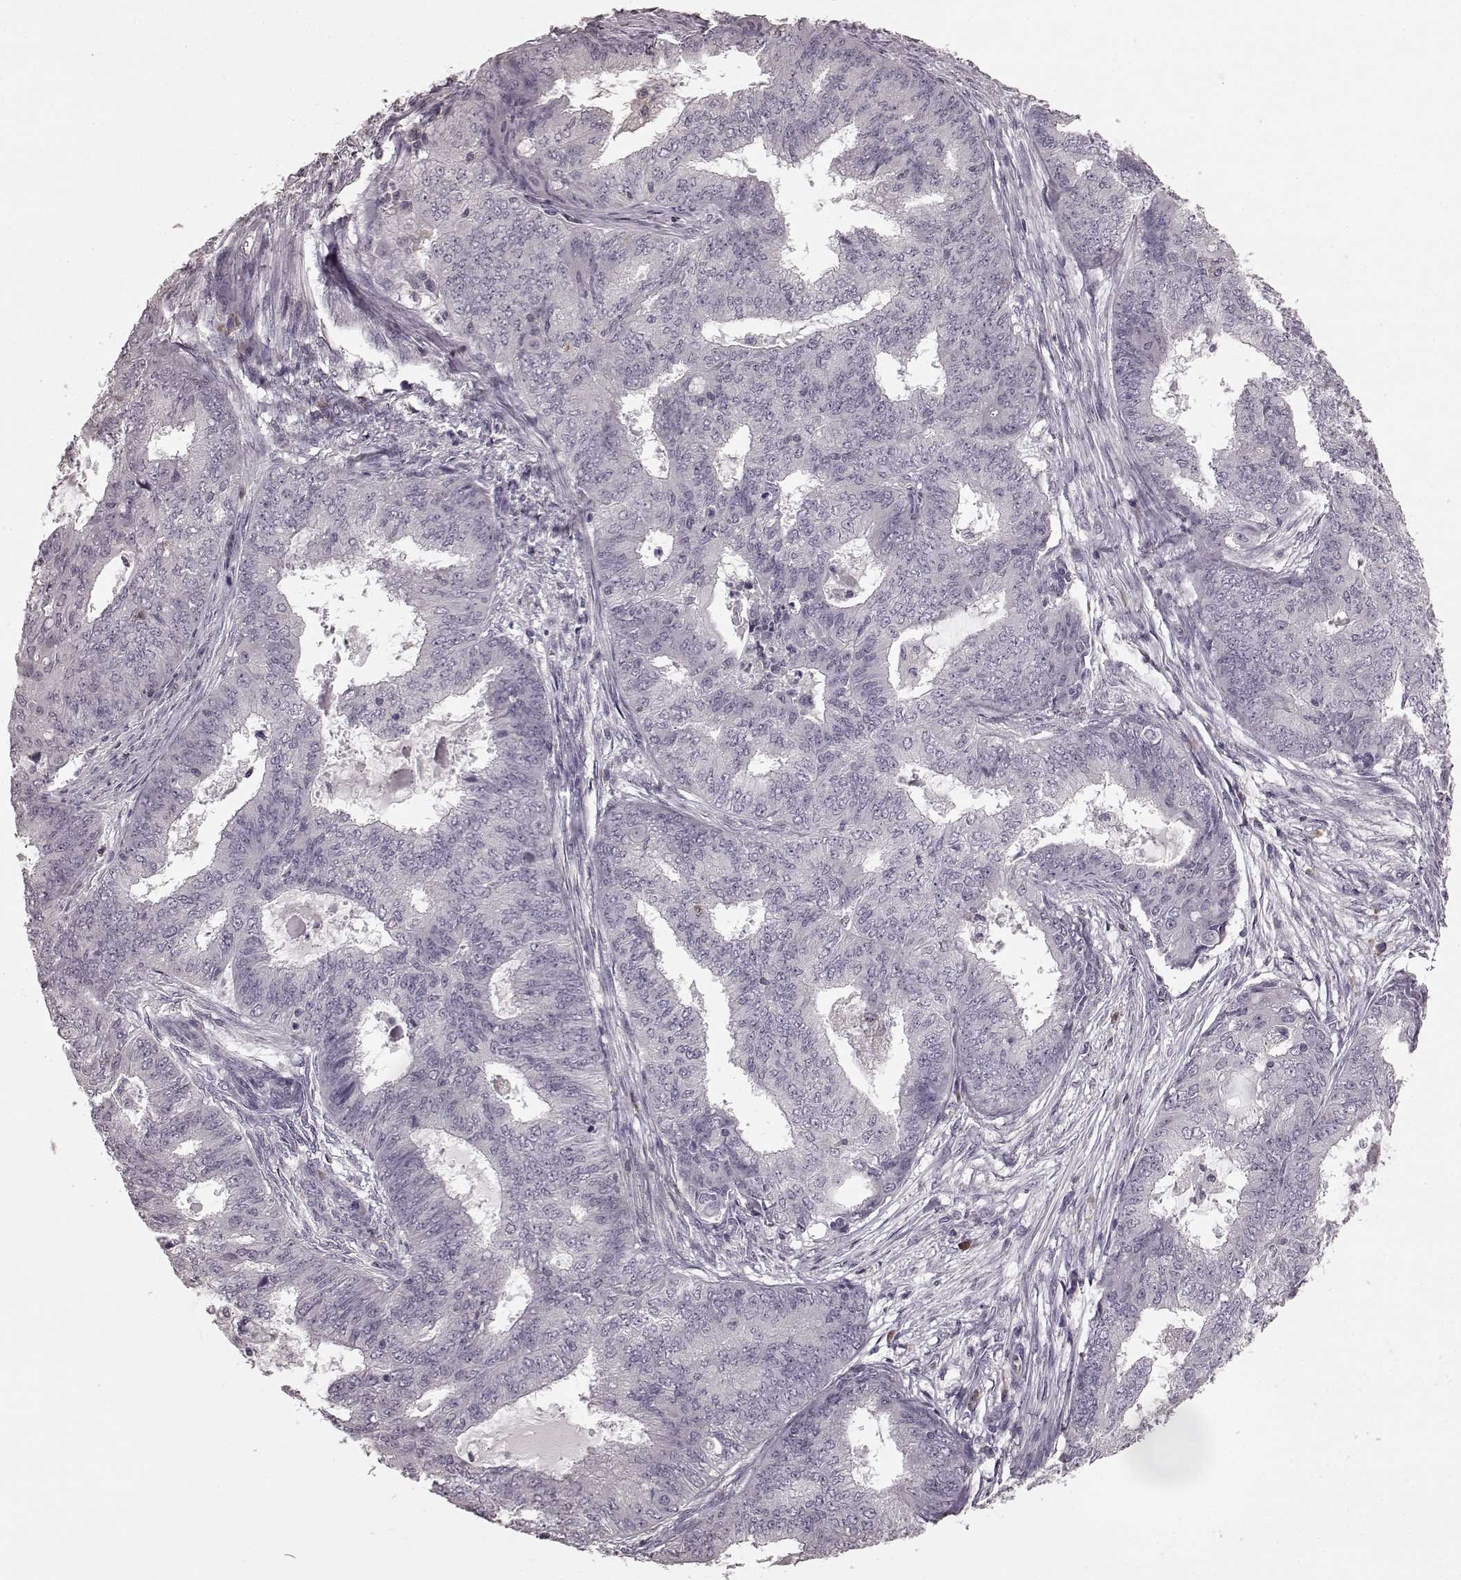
{"staining": {"intensity": "negative", "quantity": "none", "location": "none"}, "tissue": "endometrial cancer", "cell_type": "Tumor cells", "image_type": "cancer", "snomed": [{"axis": "morphology", "description": "Adenocarcinoma, NOS"}, {"axis": "topography", "description": "Endometrium"}], "caption": "A high-resolution histopathology image shows immunohistochemistry (IHC) staining of adenocarcinoma (endometrial), which exhibits no significant staining in tumor cells.", "gene": "CD28", "patient": {"sex": "female", "age": 62}}